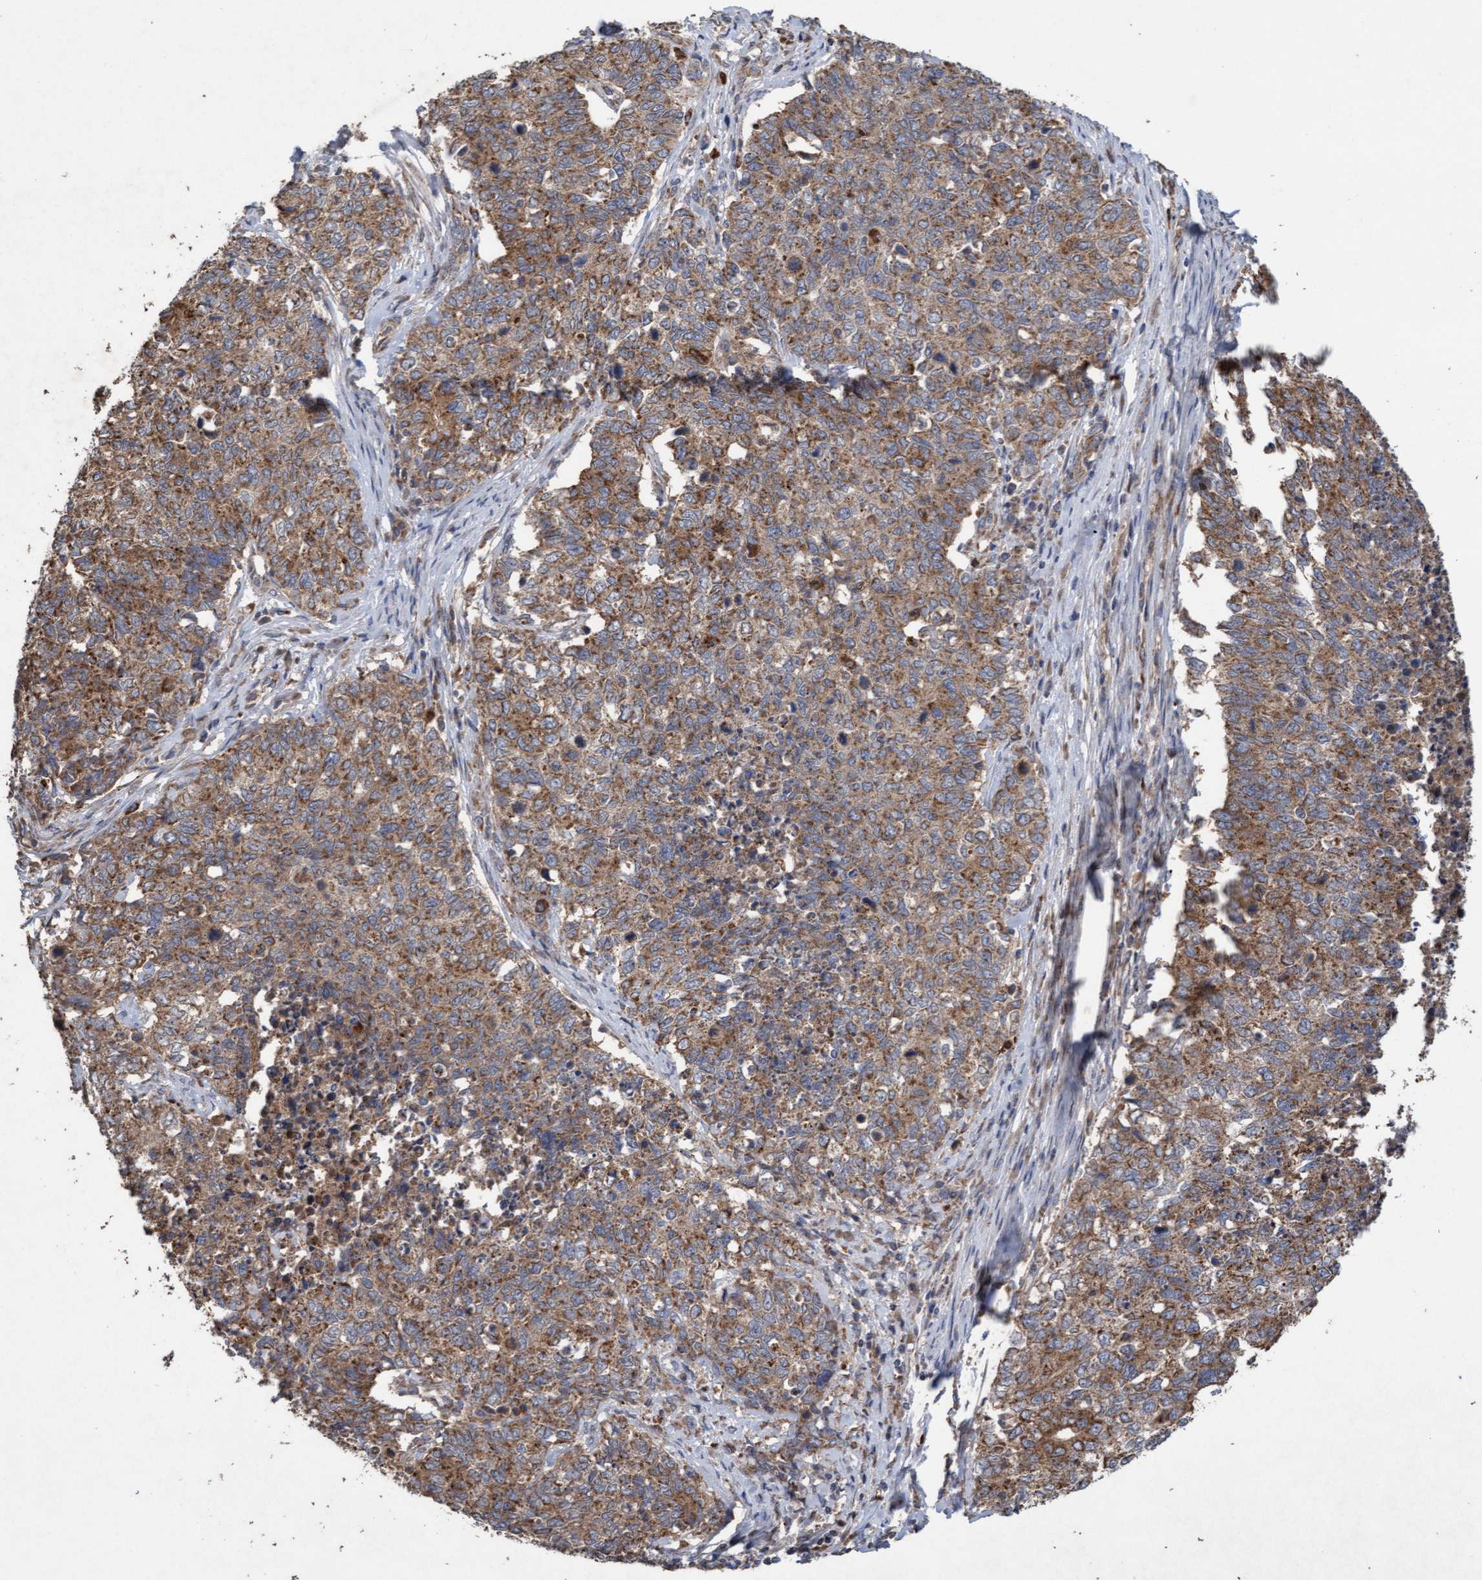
{"staining": {"intensity": "moderate", "quantity": ">75%", "location": "cytoplasmic/membranous"}, "tissue": "cervical cancer", "cell_type": "Tumor cells", "image_type": "cancer", "snomed": [{"axis": "morphology", "description": "Squamous cell carcinoma, NOS"}, {"axis": "topography", "description": "Cervix"}], "caption": "A photomicrograph of human cervical cancer (squamous cell carcinoma) stained for a protein shows moderate cytoplasmic/membranous brown staining in tumor cells.", "gene": "ATPAF2", "patient": {"sex": "female", "age": 63}}